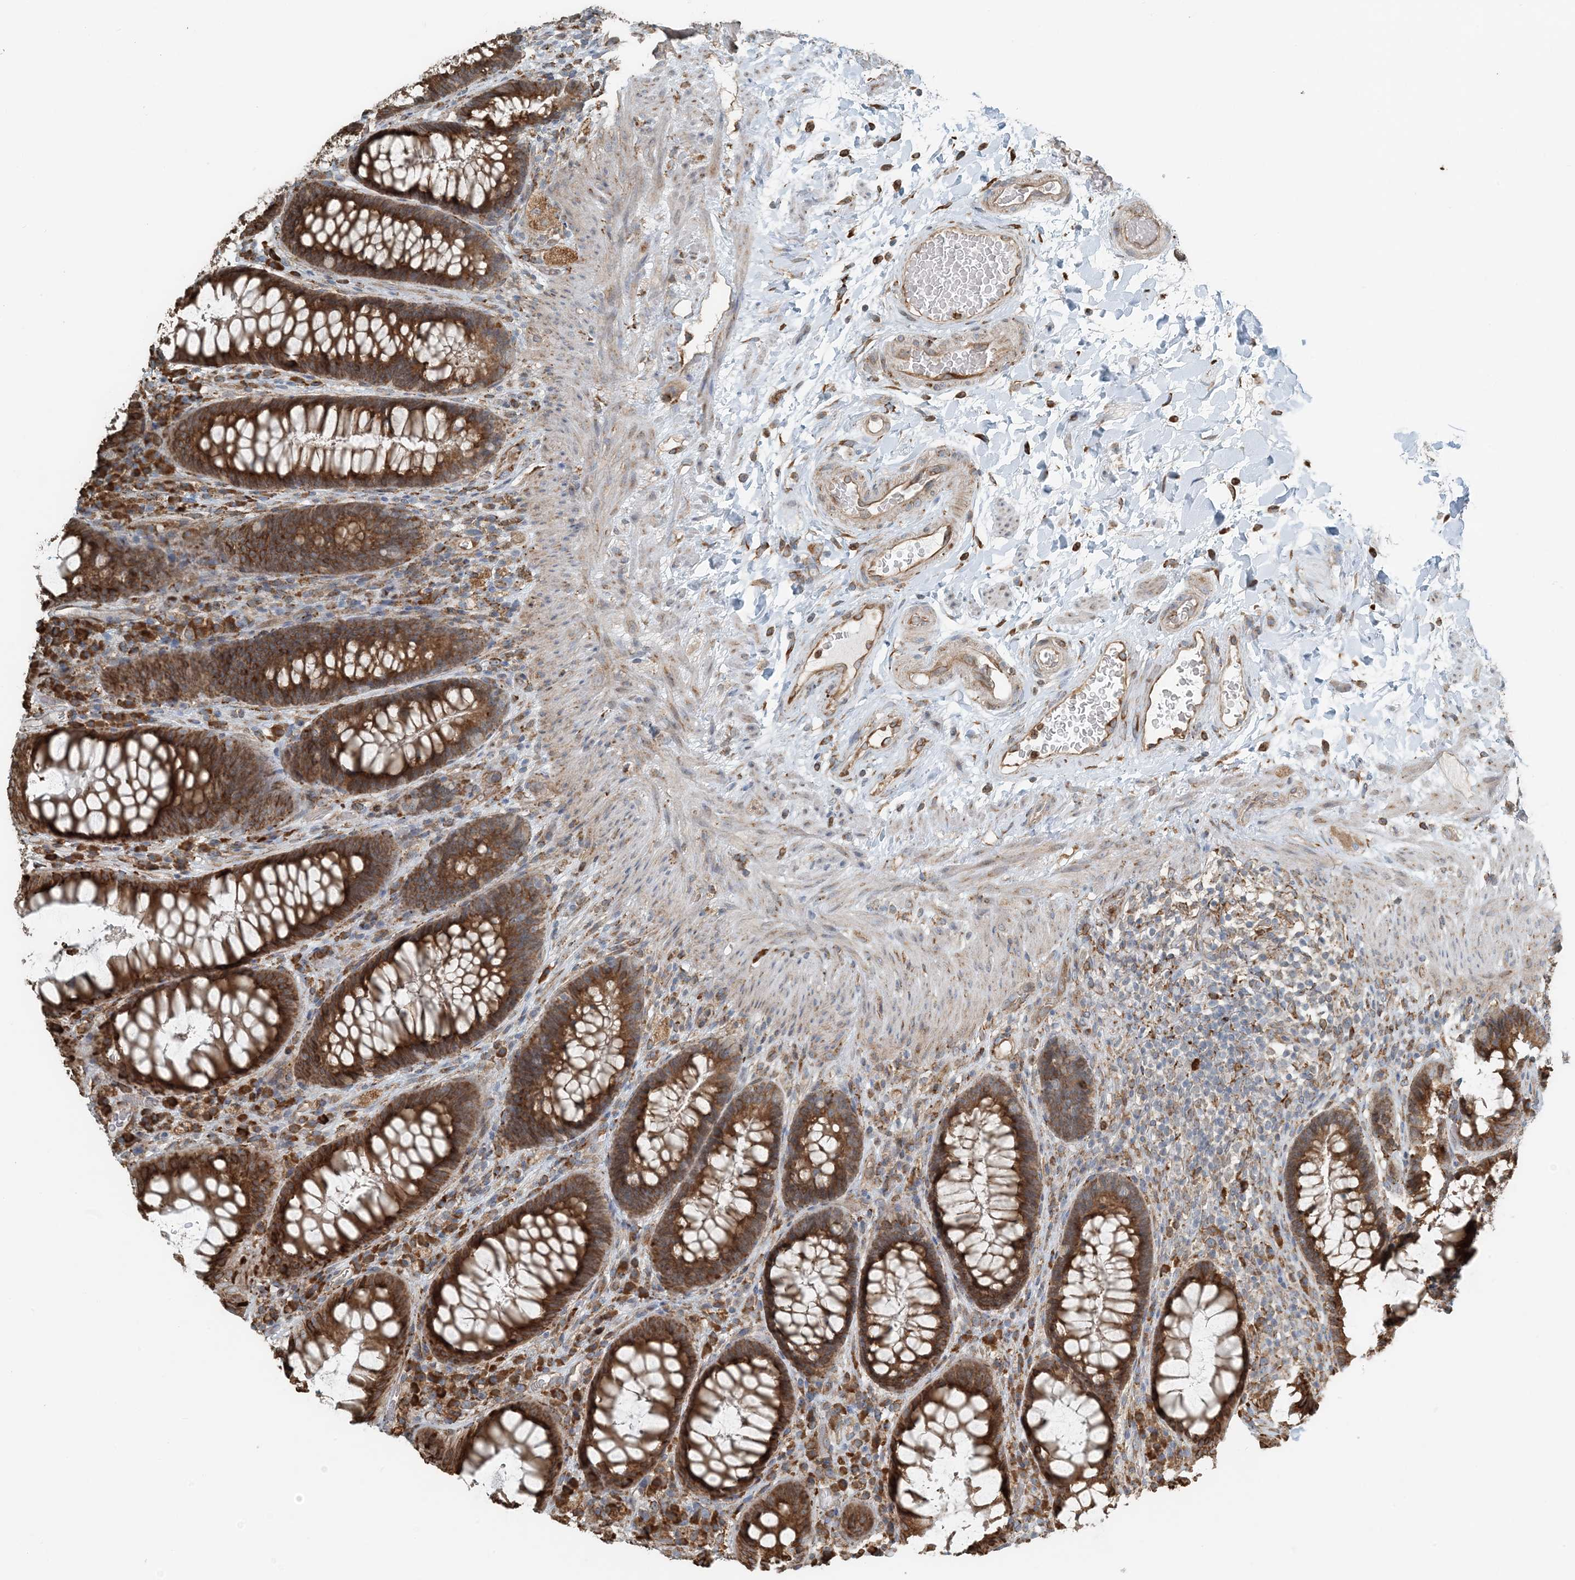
{"staining": {"intensity": "strong", "quantity": ">75%", "location": "cytoplasmic/membranous"}, "tissue": "rectum", "cell_type": "Glandular cells", "image_type": "normal", "snomed": [{"axis": "morphology", "description": "Normal tissue, NOS"}, {"axis": "topography", "description": "Rectum"}], "caption": "Immunohistochemical staining of normal human rectum reveals >75% levels of strong cytoplasmic/membranous protein positivity in approximately >75% of glandular cells.", "gene": "CERKL", "patient": {"sex": "female", "age": 46}}